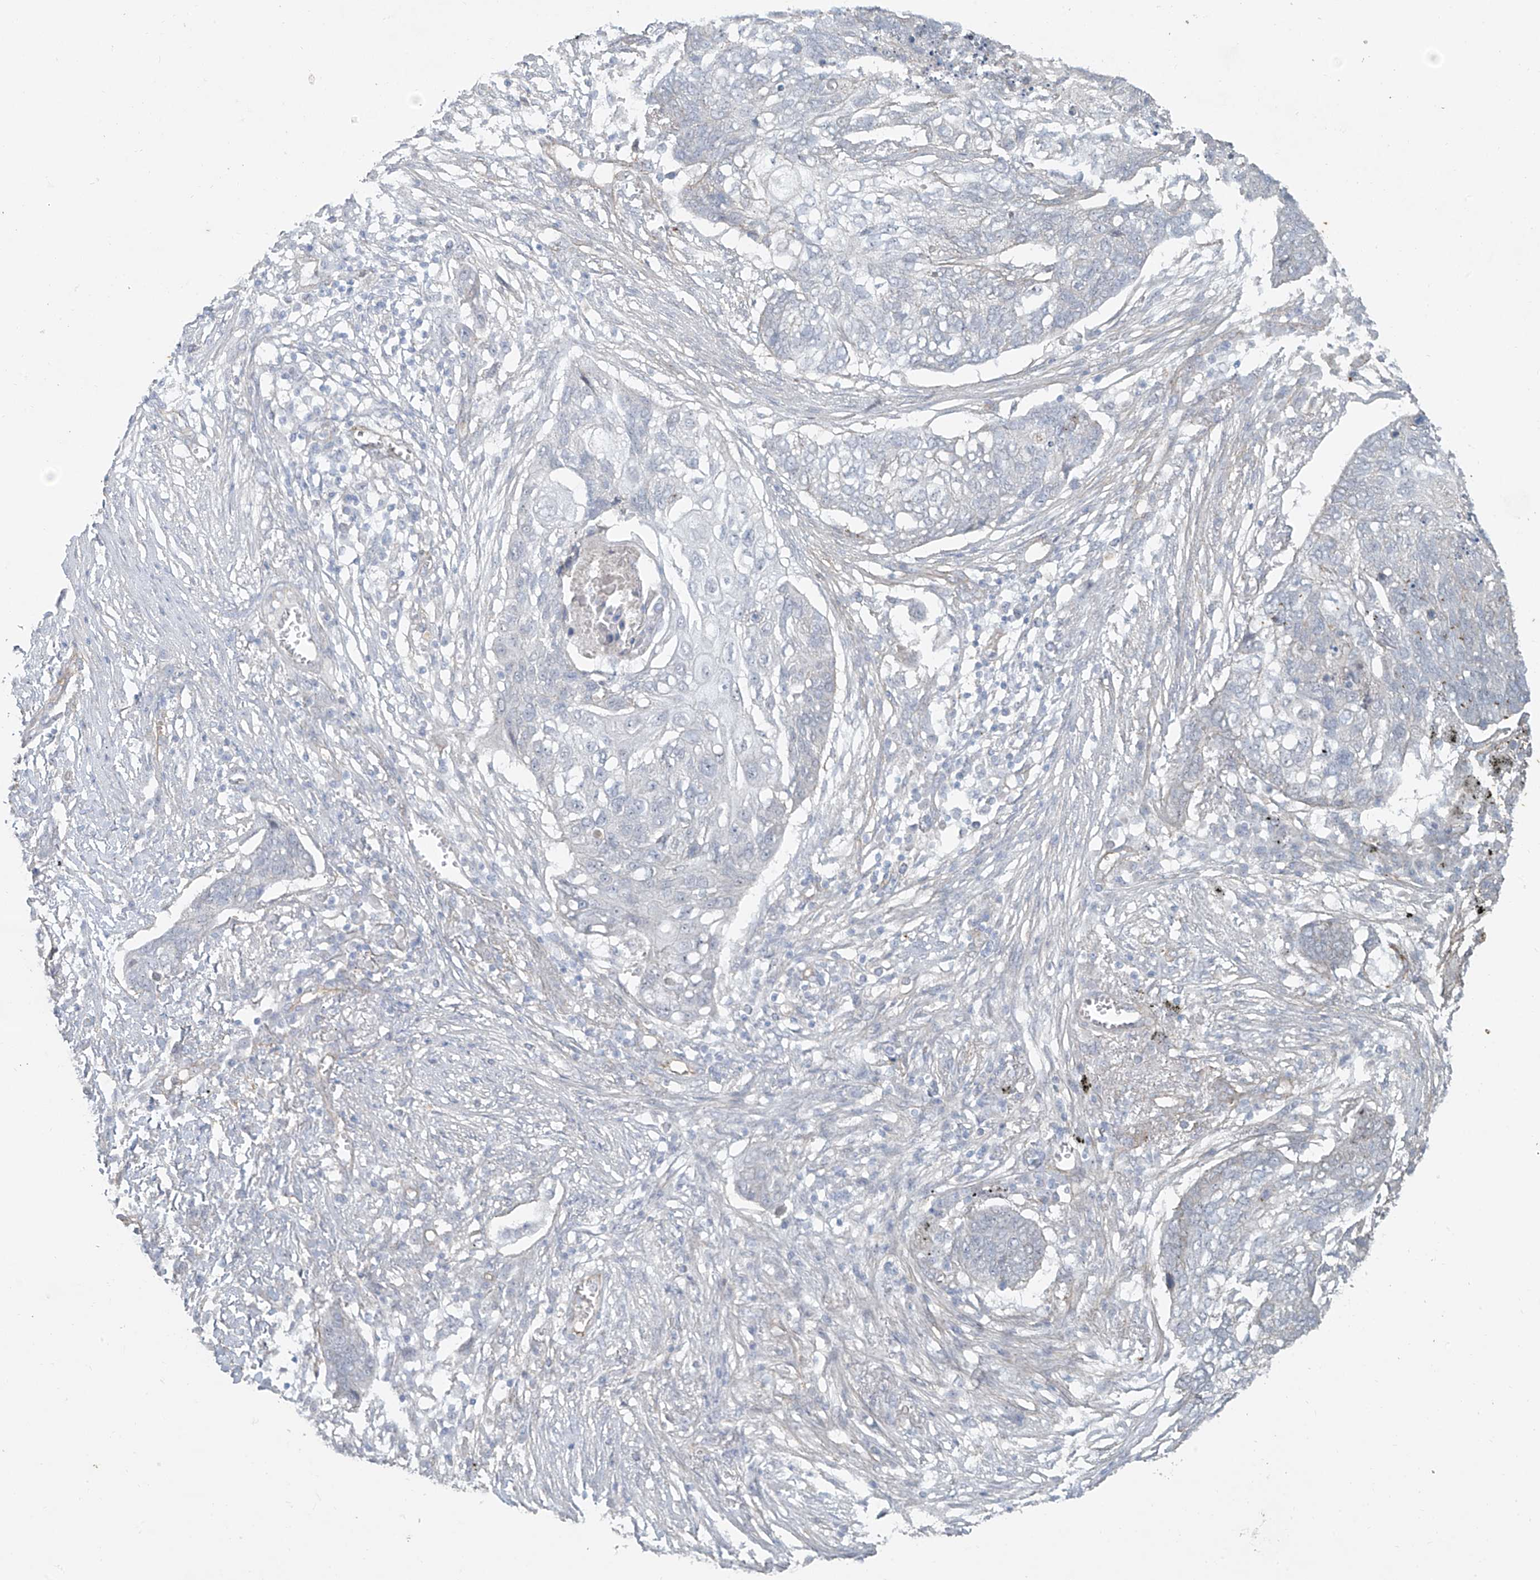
{"staining": {"intensity": "negative", "quantity": "none", "location": "none"}, "tissue": "lung cancer", "cell_type": "Tumor cells", "image_type": "cancer", "snomed": [{"axis": "morphology", "description": "Squamous cell carcinoma, NOS"}, {"axis": "topography", "description": "Lung"}], "caption": "High magnification brightfield microscopy of squamous cell carcinoma (lung) stained with DAB (brown) and counterstained with hematoxylin (blue): tumor cells show no significant staining.", "gene": "TUBE1", "patient": {"sex": "female", "age": 63}}